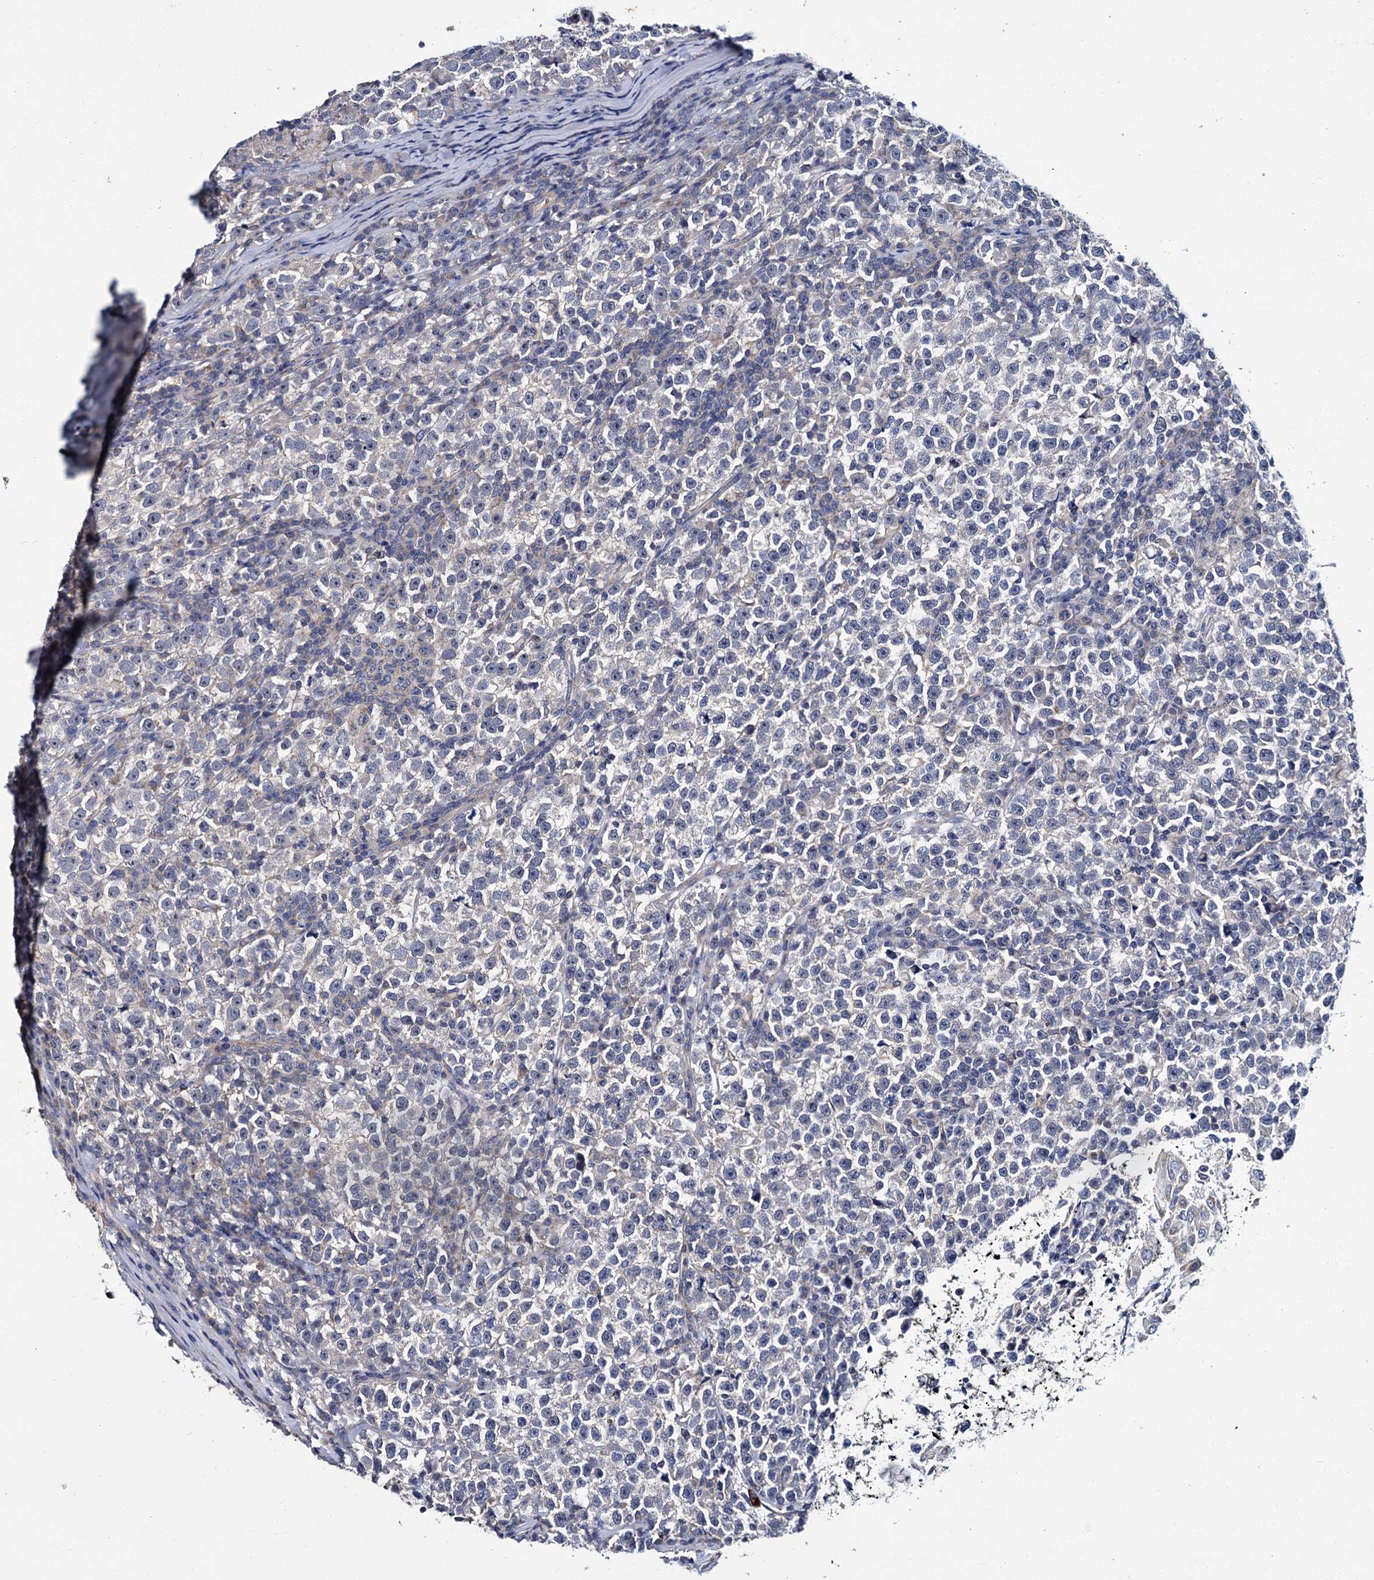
{"staining": {"intensity": "negative", "quantity": "none", "location": "none"}, "tissue": "testis cancer", "cell_type": "Tumor cells", "image_type": "cancer", "snomed": [{"axis": "morphology", "description": "Normal tissue, NOS"}, {"axis": "morphology", "description": "Seminoma, NOS"}, {"axis": "topography", "description": "Testis"}], "caption": "Tumor cells are negative for brown protein staining in testis cancer.", "gene": "CEP295", "patient": {"sex": "male", "age": 43}}